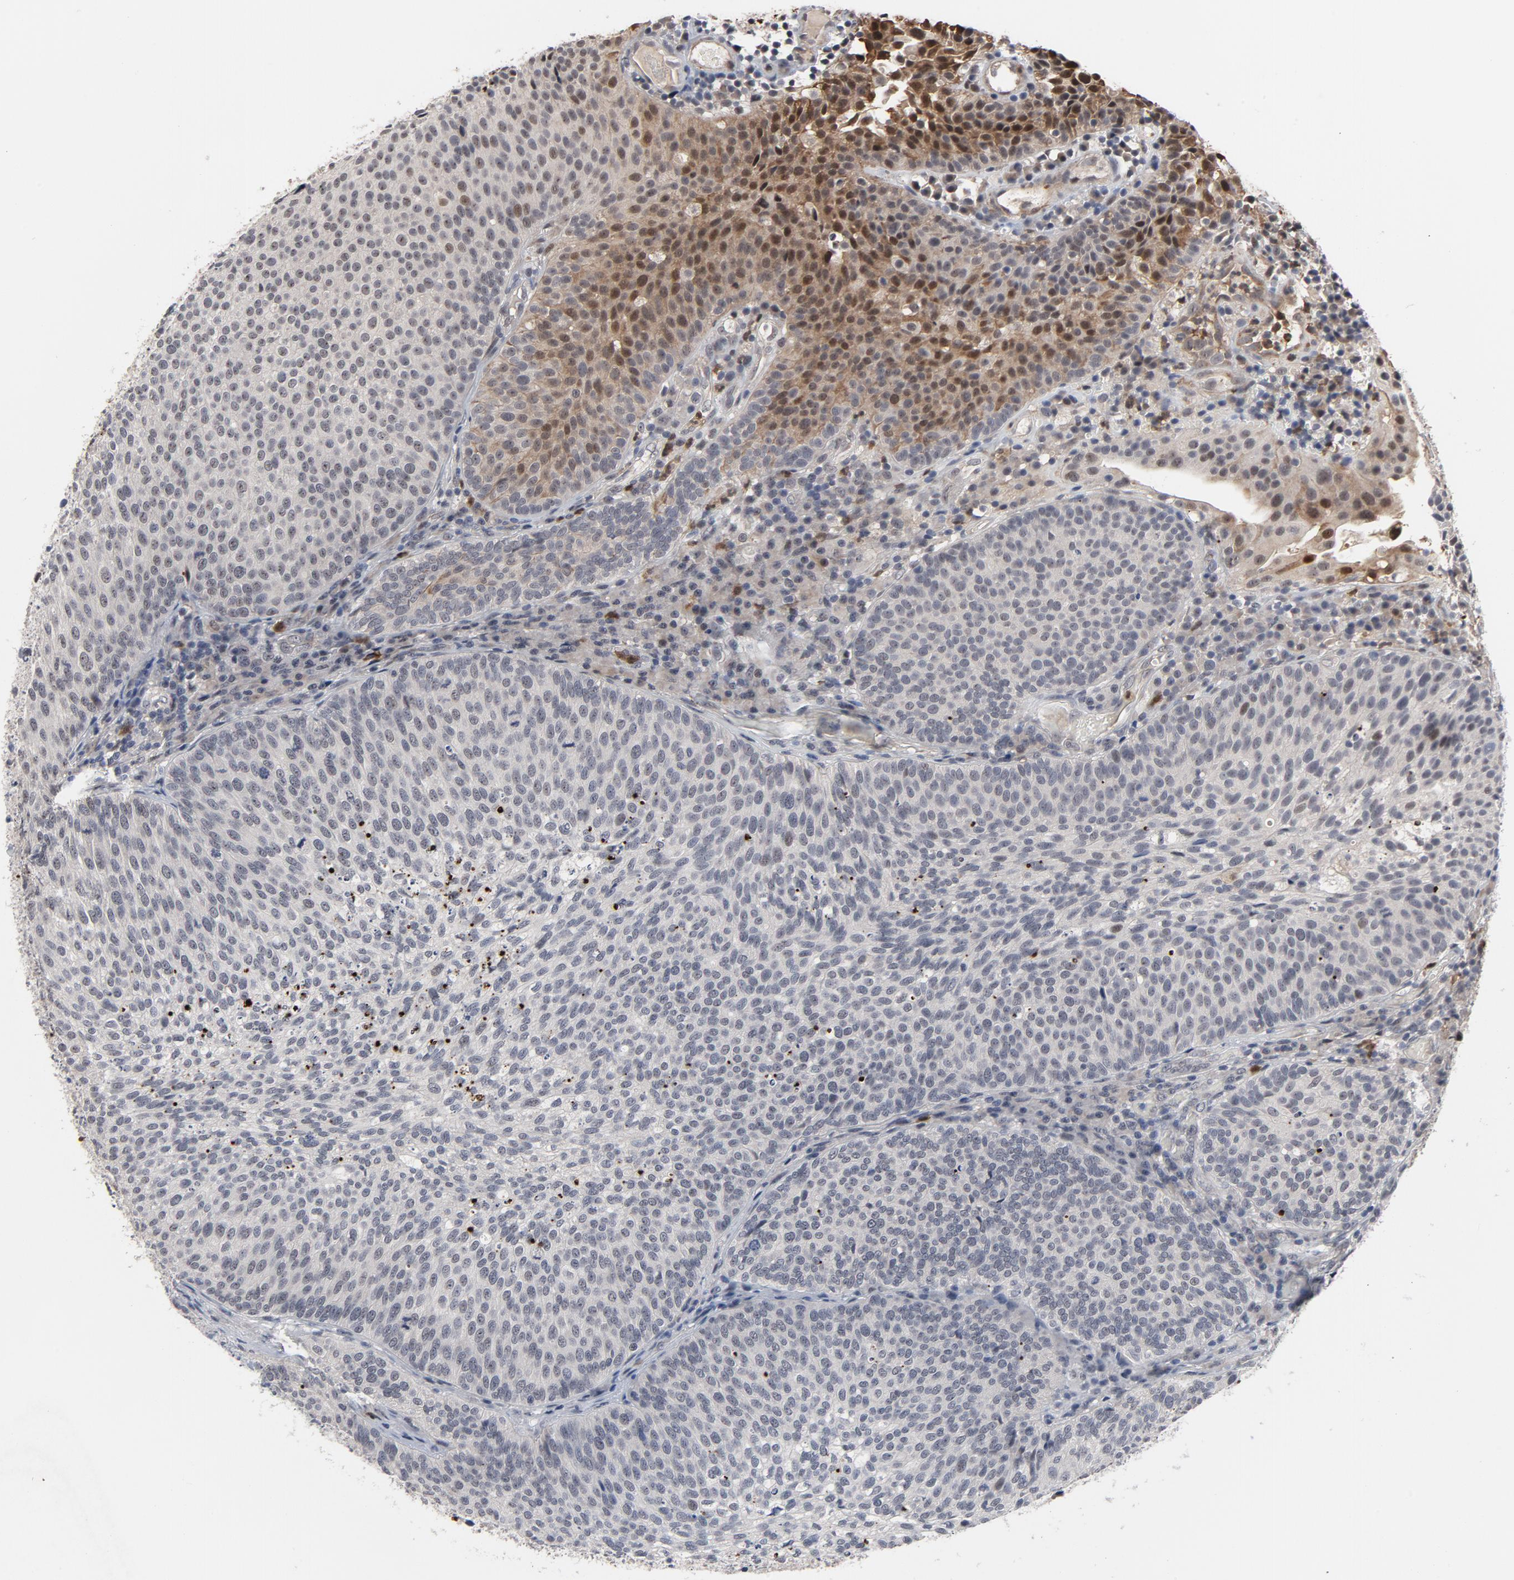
{"staining": {"intensity": "weak", "quantity": "<25%", "location": "cytoplasmic/membranous"}, "tissue": "urothelial cancer", "cell_type": "Tumor cells", "image_type": "cancer", "snomed": [{"axis": "morphology", "description": "Urothelial carcinoma, Low grade"}, {"axis": "topography", "description": "Urinary bladder"}], "caption": "Tumor cells show no significant expression in urothelial cancer.", "gene": "RTL5", "patient": {"sex": "male", "age": 85}}